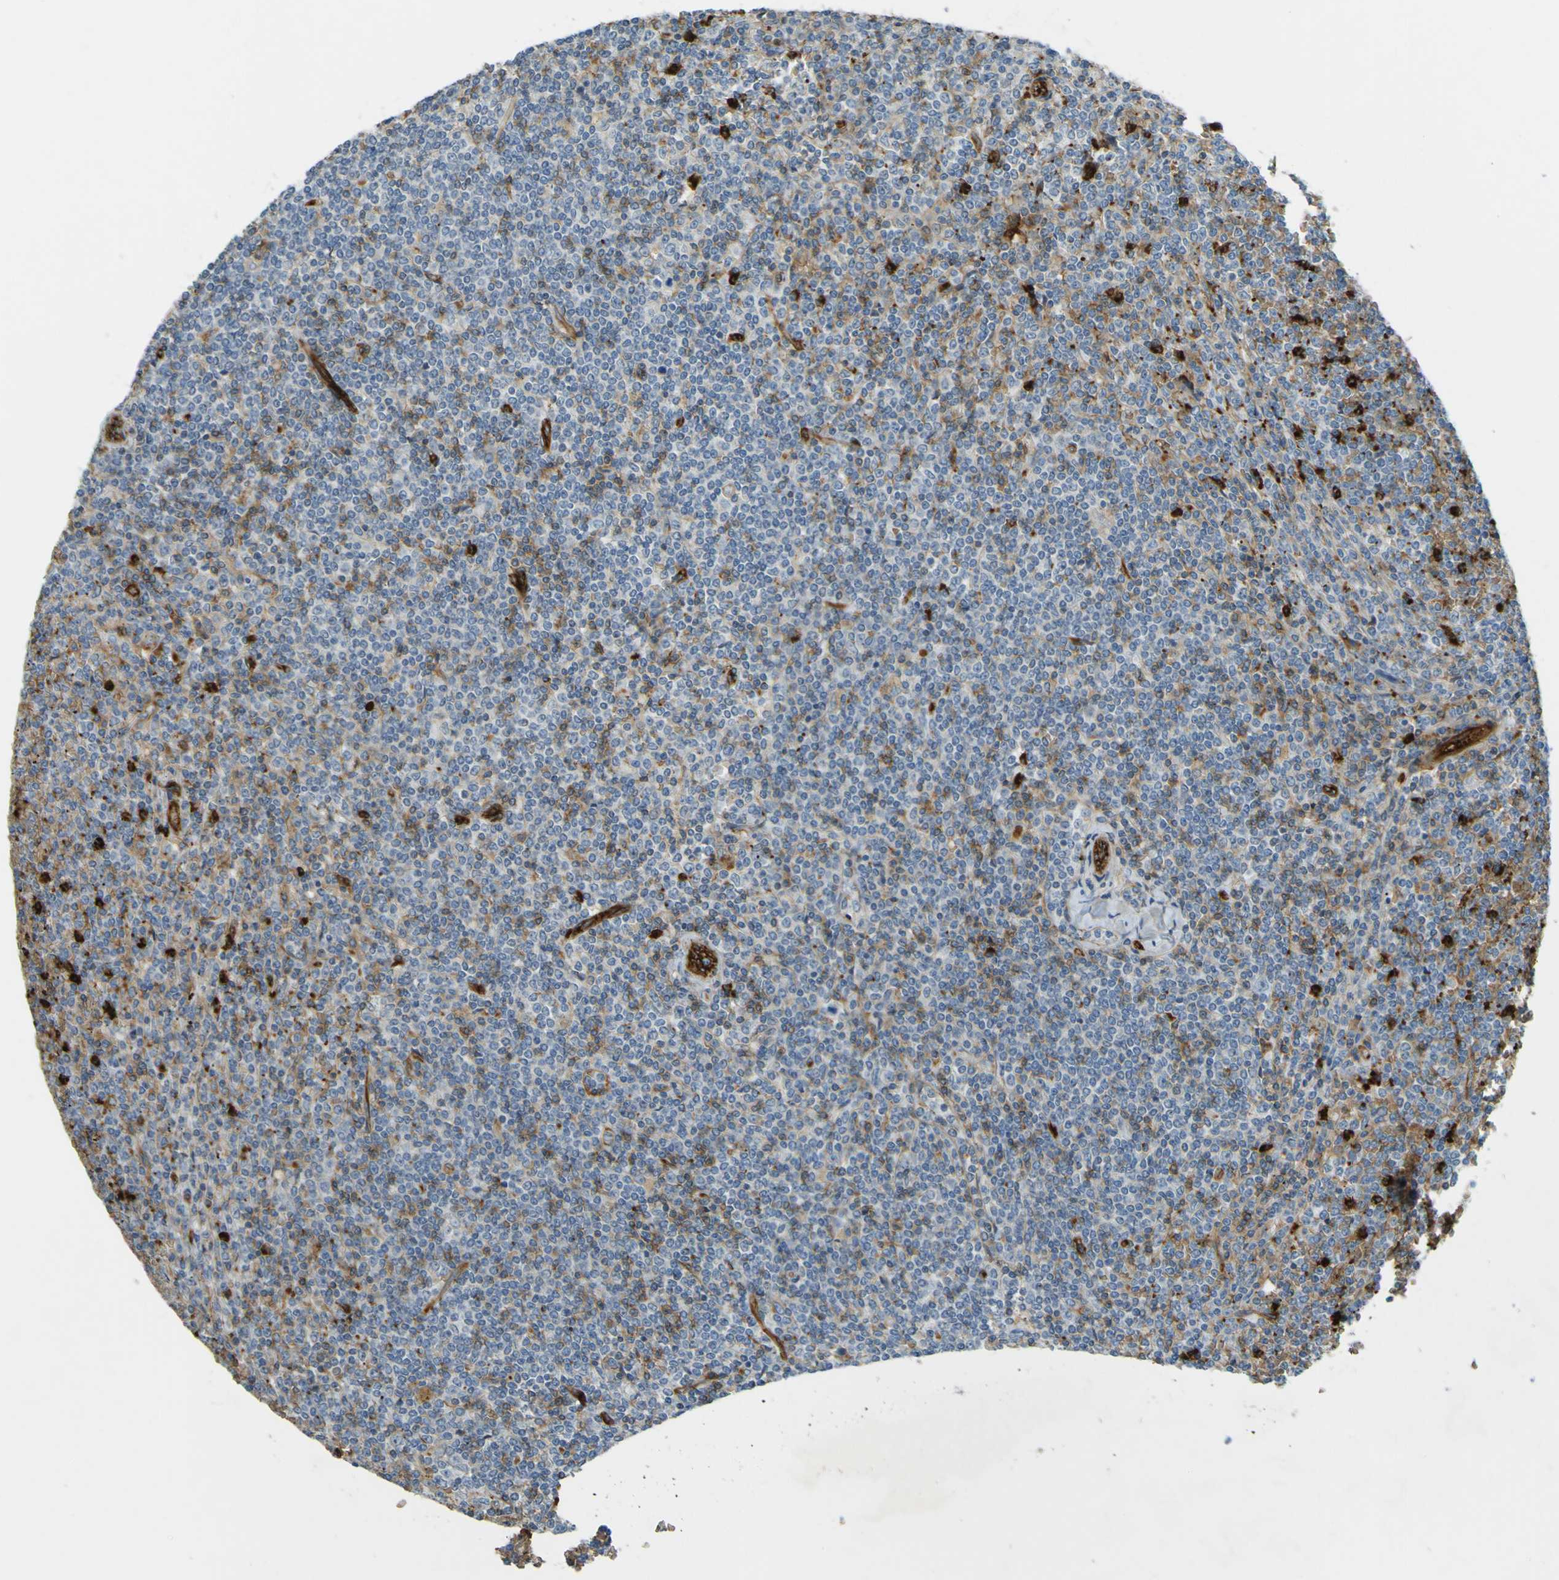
{"staining": {"intensity": "moderate", "quantity": "25%-75%", "location": "cytoplasmic/membranous"}, "tissue": "lymphoma", "cell_type": "Tumor cells", "image_type": "cancer", "snomed": [{"axis": "morphology", "description": "Malignant lymphoma, non-Hodgkin's type, Low grade"}, {"axis": "topography", "description": "Spleen"}], "caption": "High-power microscopy captured an immunohistochemistry photomicrograph of lymphoma, revealing moderate cytoplasmic/membranous expression in approximately 25%-75% of tumor cells.", "gene": "PLXDC1", "patient": {"sex": "female", "age": 19}}